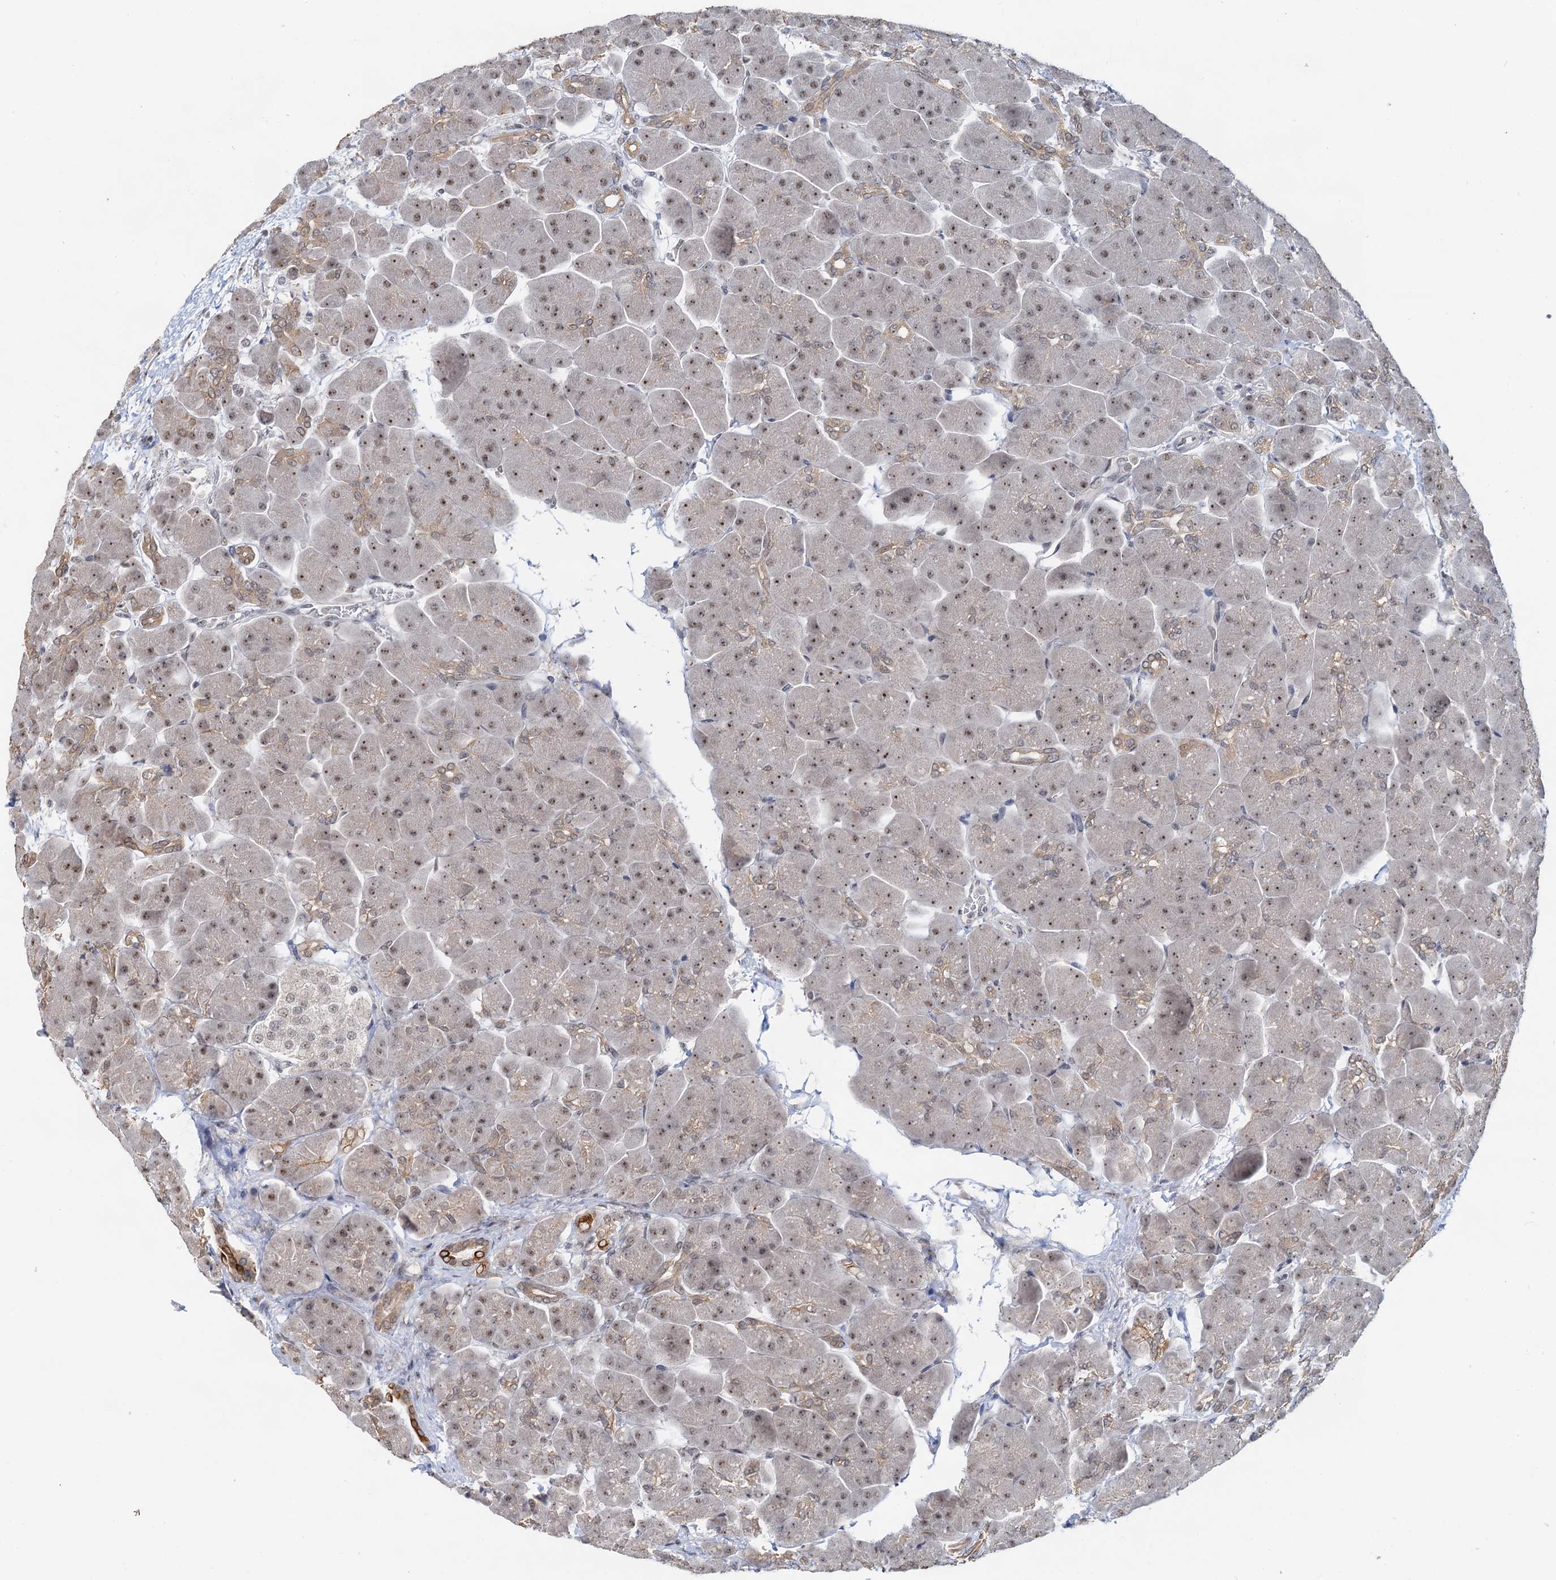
{"staining": {"intensity": "moderate", "quantity": "25%-75%", "location": "cytoplasmic/membranous,nuclear"}, "tissue": "pancreas", "cell_type": "Exocrine glandular cells", "image_type": "normal", "snomed": [{"axis": "morphology", "description": "Normal tissue, NOS"}, {"axis": "topography", "description": "Pancreas"}], "caption": "Protein staining of benign pancreas exhibits moderate cytoplasmic/membranous,nuclear expression in approximately 25%-75% of exocrine glandular cells. The staining was performed using DAB (3,3'-diaminobenzidine) to visualize the protein expression in brown, while the nuclei were stained in blue with hematoxylin (Magnification: 20x).", "gene": "NAT10", "patient": {"sex": "male", "age": 66}}